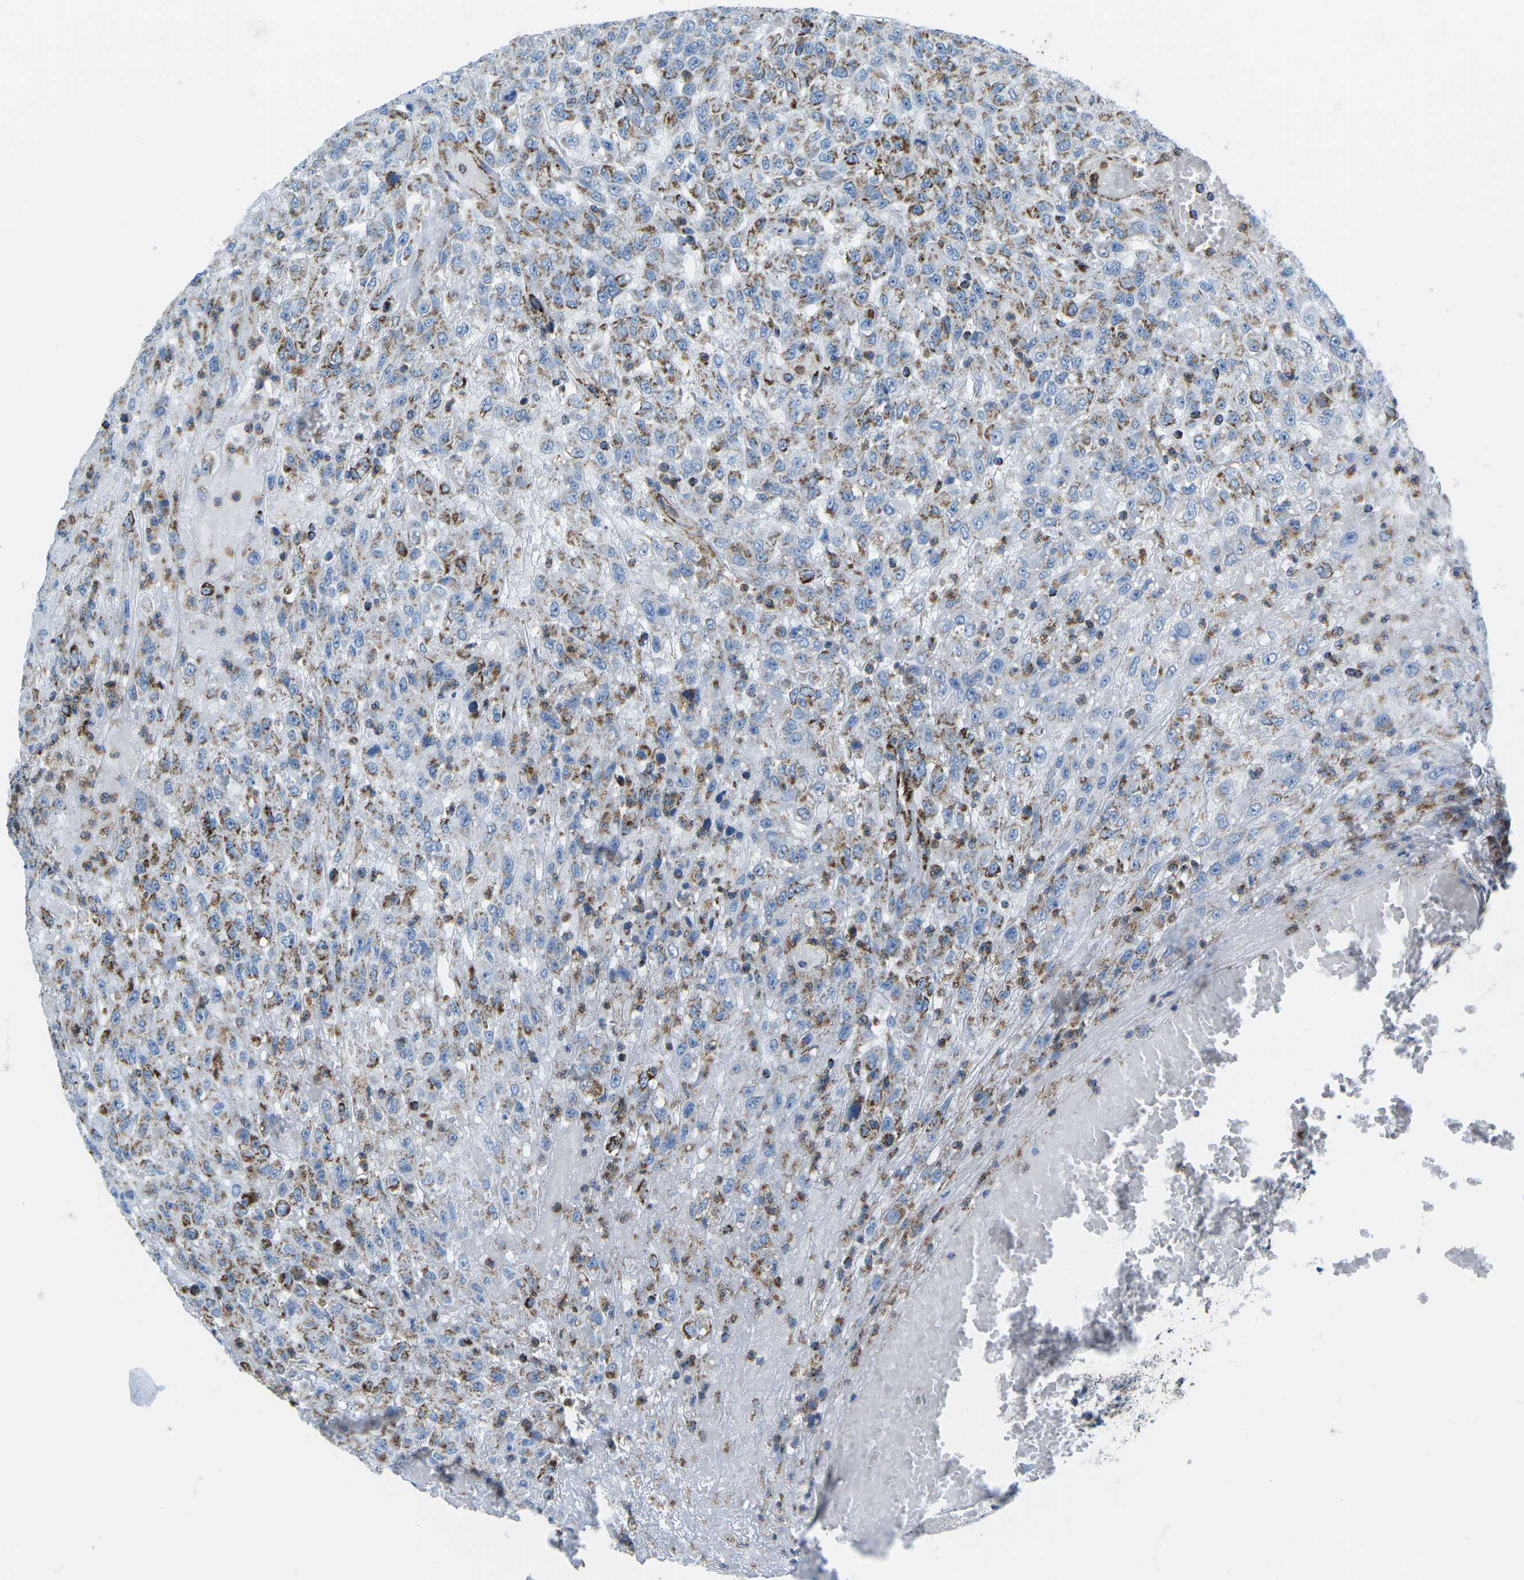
{"staining": {"intensity": "strong", "quantity": "25%-75%", "location": "cytoplasmic/membranous"}, "tissue": "urothelial cancer", "cell_type": "Tumor cells", "image_type": "cancer", "snomed": [{"axis": "morphology", "description": "Urothelial carcinoma, High grade"}, {"axis": "topography", "description": "Urinary bladder"}], "caption": "Immunohistochemistry of human urothelial cancer demonstrates high levels of strong cytoplasmic/membranous positivity in approximately 25%-75% of tumor cells.", "gene": "COX6C", "patient": {"sex": "male", "age": 46}}